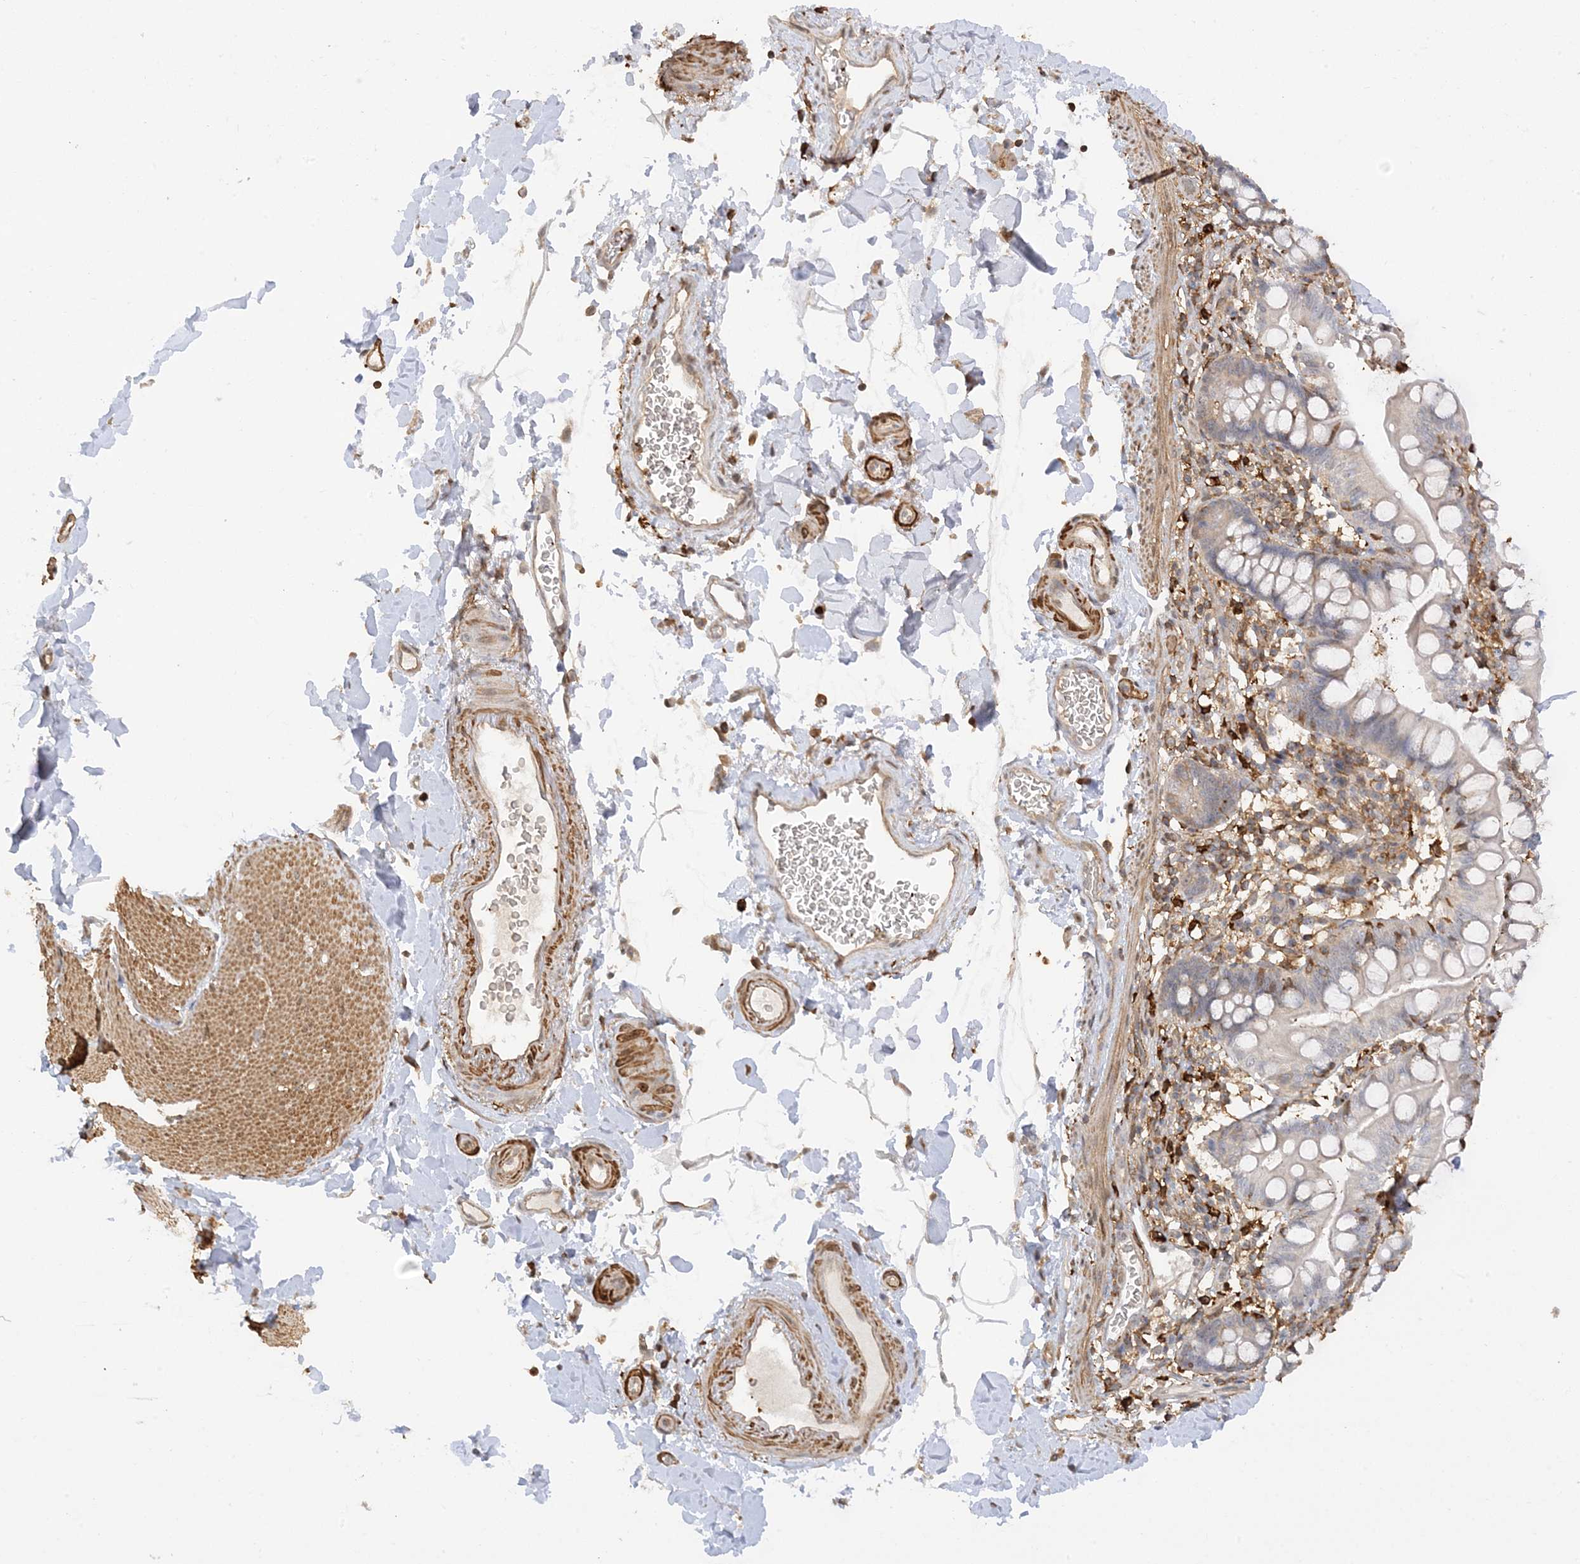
{"staining": {"intensity": "moderate", "quantity": ">75%", "location": "cytoplasmic/membranous"}, "tissue": "smooth muscle", "cell_type": "Smooth muscle cells", "image_type": "normal", "snomed": [{"axis": "morphology", "description": "Normal tissue, NOS"}, {"axis": "topography", "description": "Smooth muscle"}, {"axis": "topography", "description": "Small intestine"}], "caption": "Brown immunohistochemical staining in unremarkable human smooth muscle demonstrates moderate cytoplasmic/membranous positivity in approximately >75% of smooth muscle cells.", "gene": "PHACTR2", "patient": {"sex": "female", "age": 84}}